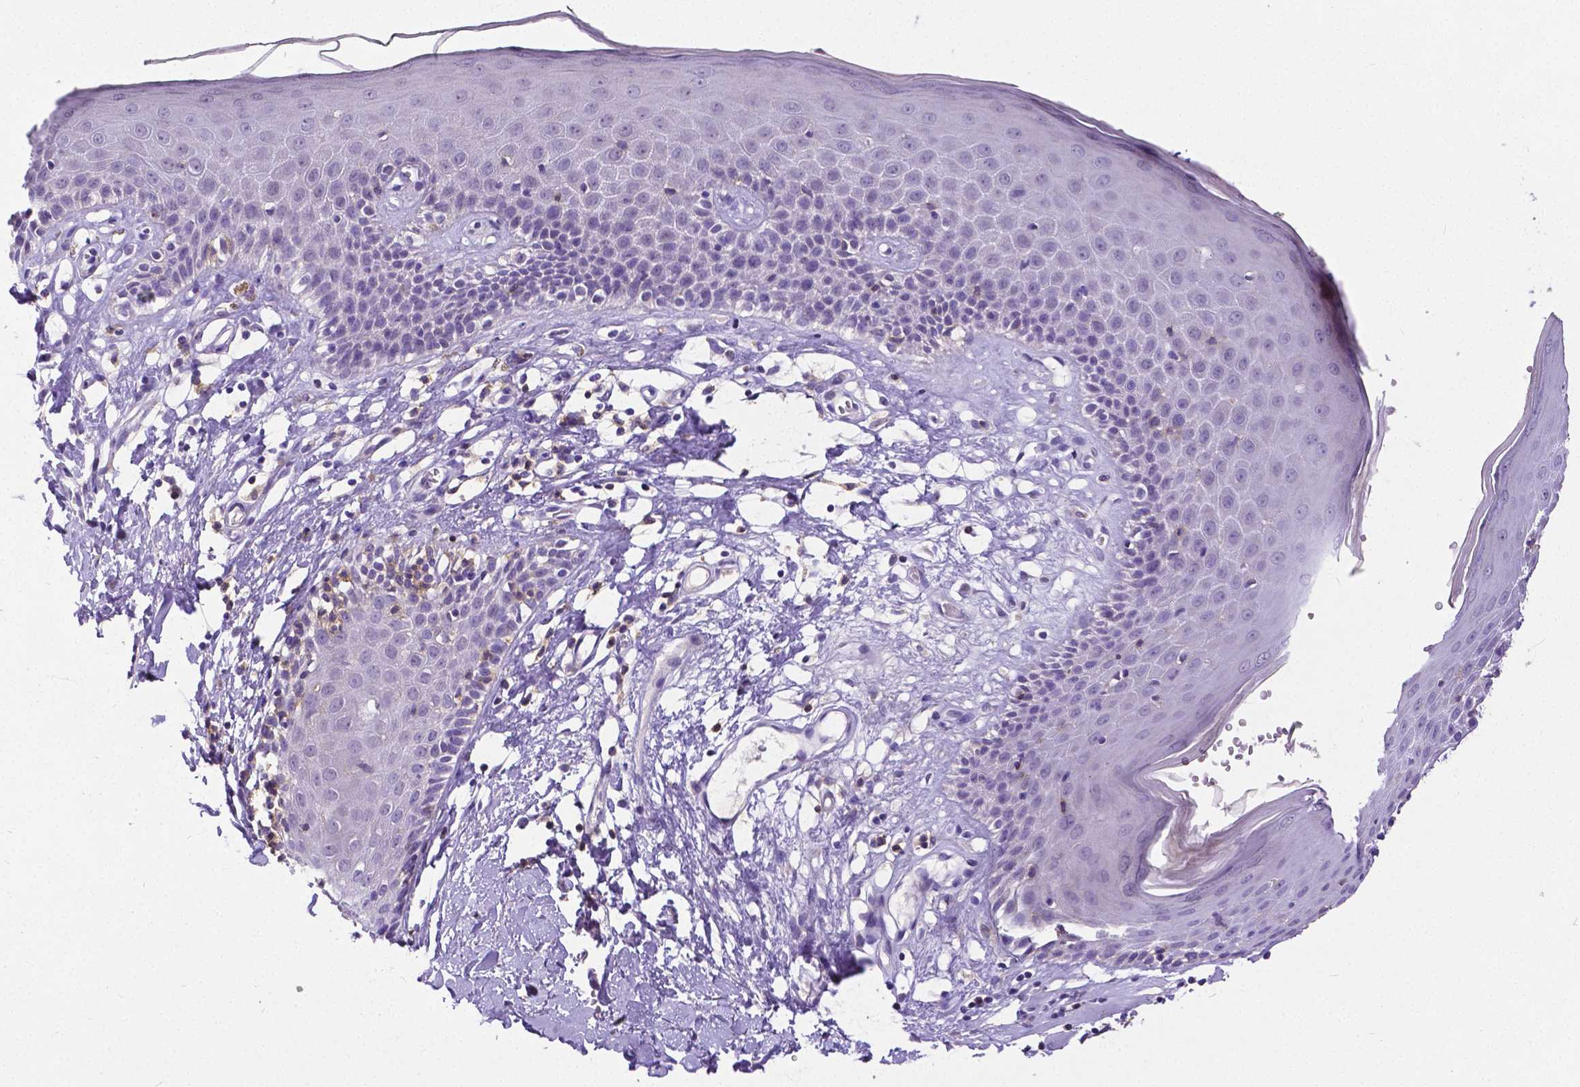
{"staining": {"intensity": "weak", "quantity": "<25%", "location": "cytoplasmic/membranous"}, "tissue": "skin", "cell_type": "Epidermal cells", "image_type": "normal", "snomed": [{"axis": "morphology", "description": "Normal tissue, NOS"}, {"axis": "topography", "description": "Vulva"}], "caption": "Human skin stained for a protein using immunohistochemistry (IHC) reveals no expression in epidermal cells.", "gene": "CD4", "patient": {"sex": "female", "age": 68}}